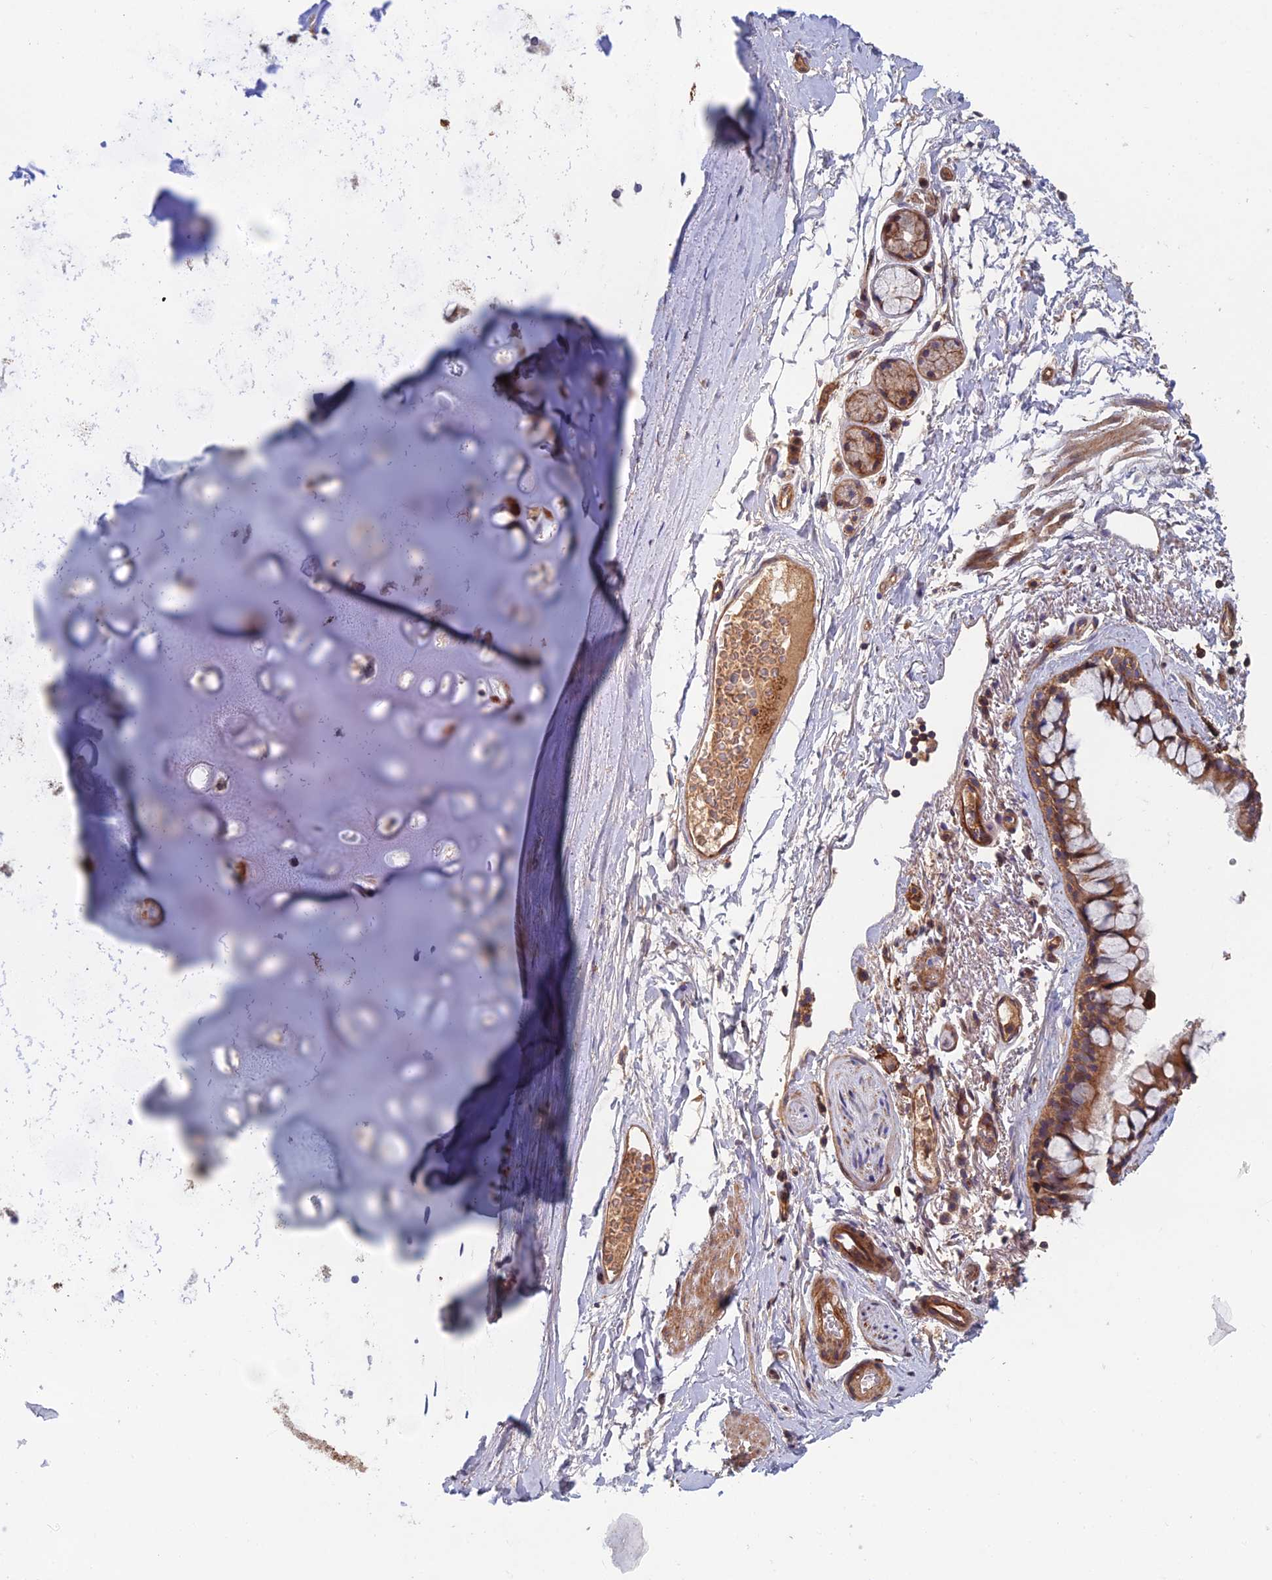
{"staining": {"intensity": "weak", "quantity": ">75%", "location": "cytoplasmic/membranous"}, "tissue": "adipose tissue", "cell_type": "Adipocytes", "image_type": "normal", "snomed": [{"axis": "morphology", "description": "Normal tissue, NOS"}, {"axis": "topography", "description": "Lymph node"}, {"axis": "topography", "description": "Bronchus"}], "caption": "Immunohistochemical staining of benign adipose tissue exhibits >75% levels of weak cytoplasmic/membranous protein staining in approximately >75% of adipocytes.", "gene": "C15orf62", "patient": {"sex": "male", "age": 63}}